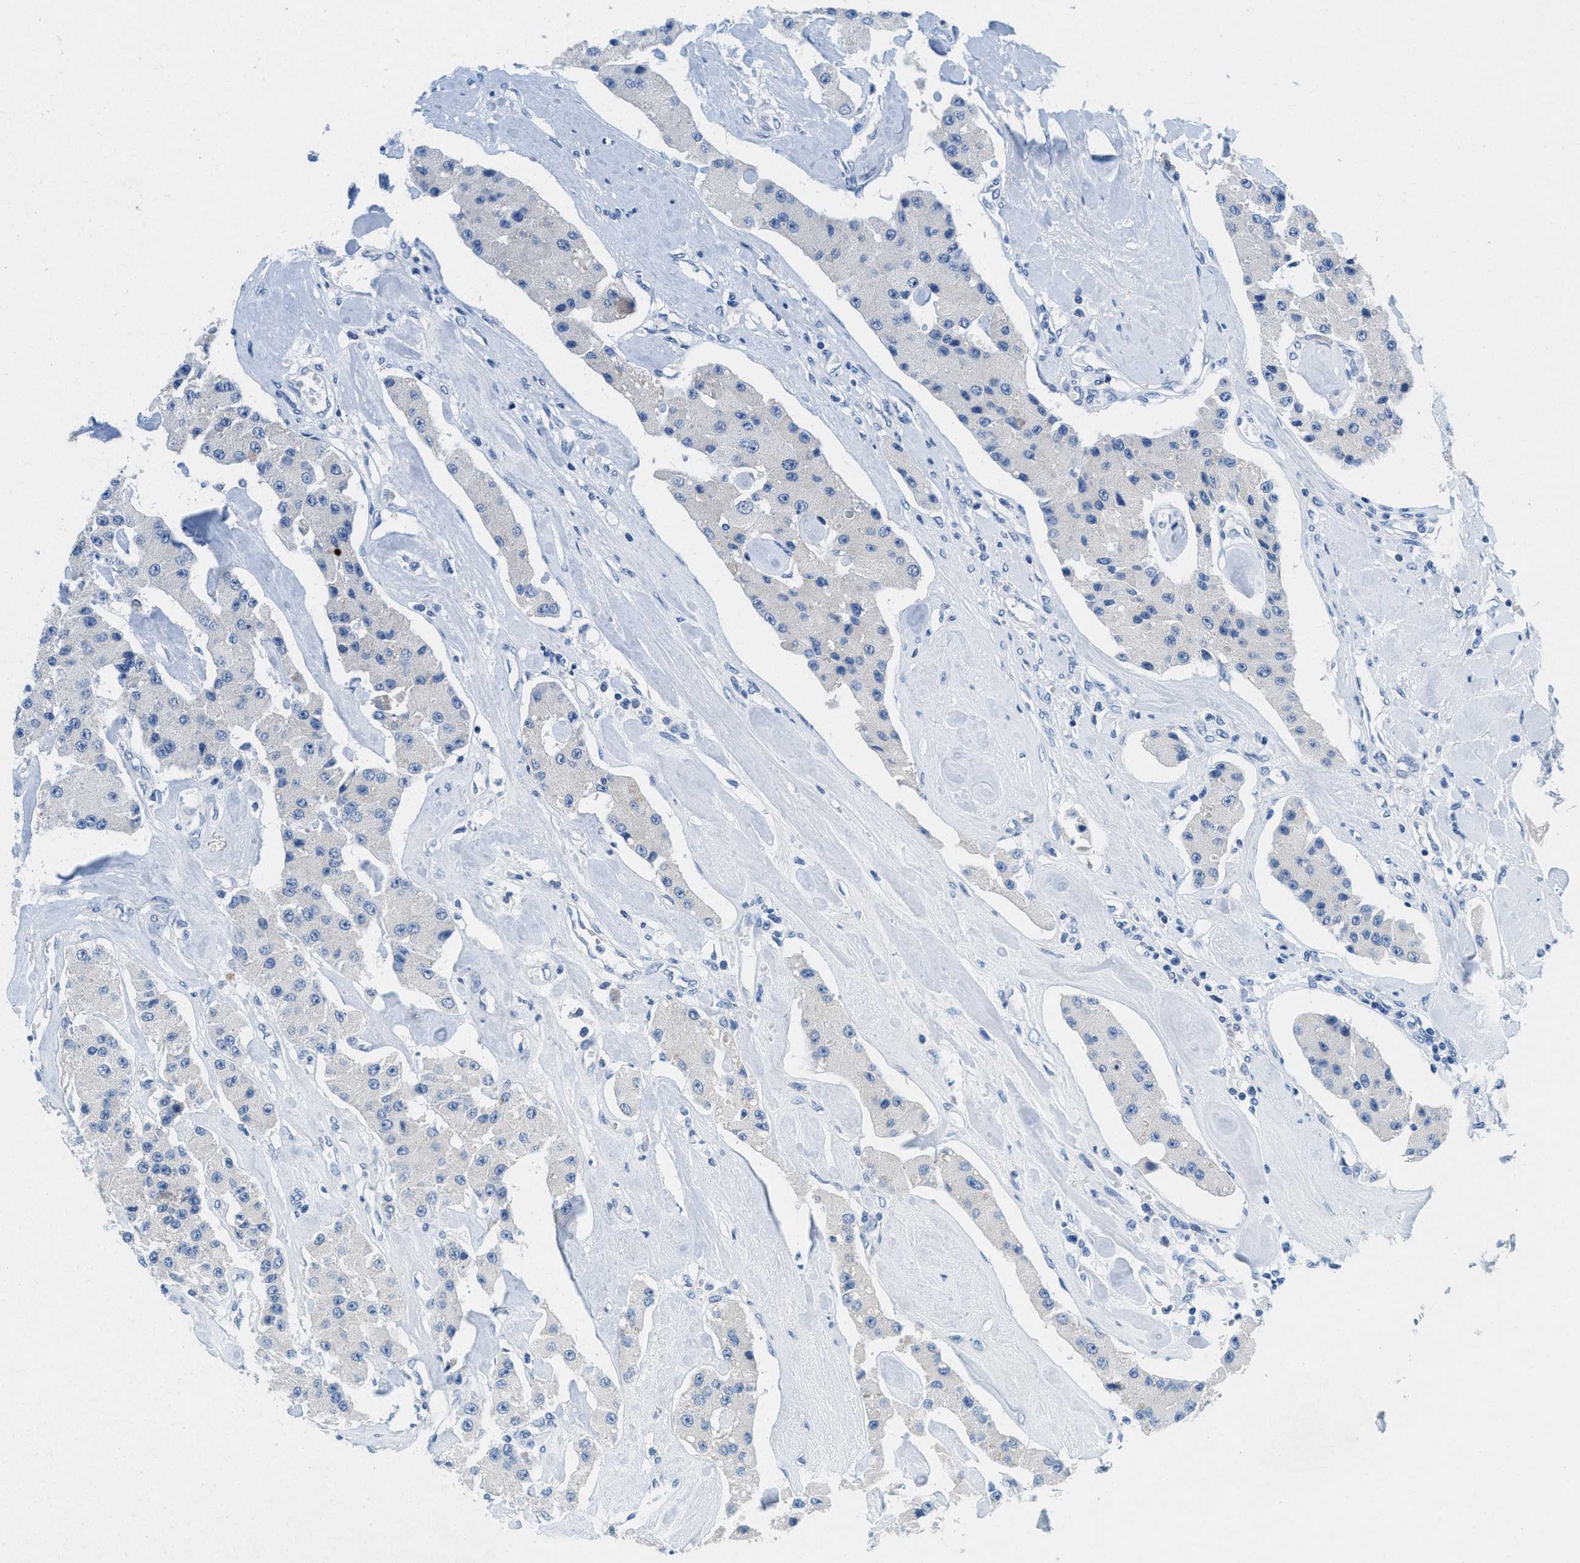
{"staining": {"intensity": "negative", "quantity": "none", "location": "none"}, "tissue": "carcinoid", "cell_type": "Tumor cells", "image_type": "cancer", "snomed": [{"axis": "morphology", "description": "Carcinoid, malignant, NOS"}, {"axis": "topography", "description": "Pancreas"}], "caption": "Tumor cells are negative for protein expression in human malignant carcinoid. (Brightfield microscopy of DAB IHC at high magnification).", "gene": "A2M", "patient": {"sex": "male", "age": 41}}